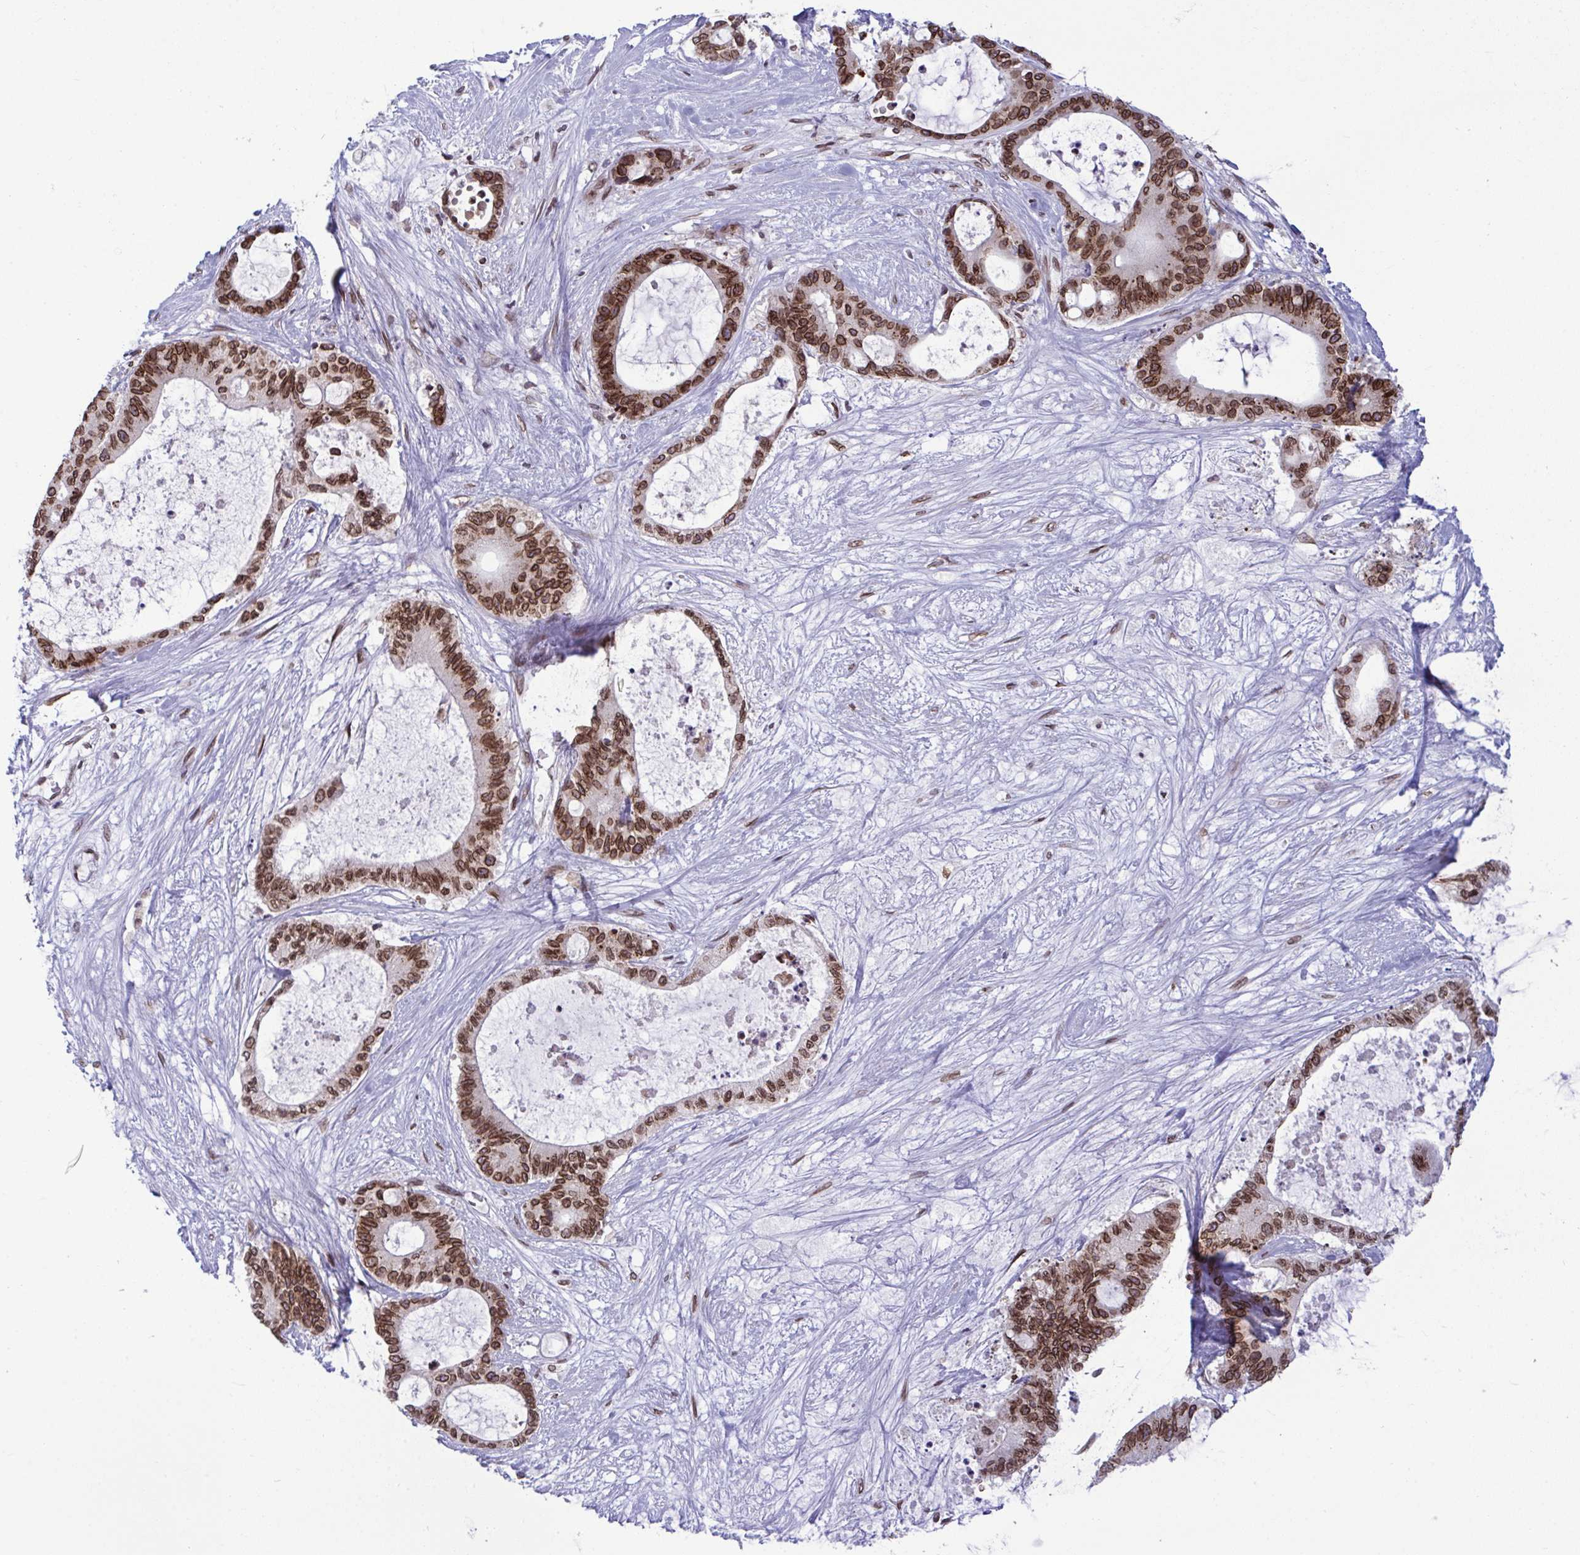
{"staining": {"intensity": "strong", "quantity": ">75%", "location": "cytoplasmic/membranous,nuclear"}, "tissue": "liver cancer", "cell_type": "Tumor cells", "image_type": "cancer", "snomed": [{"axis": "morphology", "description": "Normal tissue, NOS"}, {"axis": "morphology", "description": "Cholangiocarcinoma"}, {"axis": "topography", "description": "Liver"}, {"axis": "topography", "description": "Peripheral nerve tissue"}], "caption": "Immunohistochemistry (DAB) staining of human cholangiocarcinoma (liver) displays strong cytoplasmic/membranous and nuclear protein positivity in approximately >75% of tumor cells.", "gene": "RANBP2", "patient": {"sex": "female", "age": 73}}